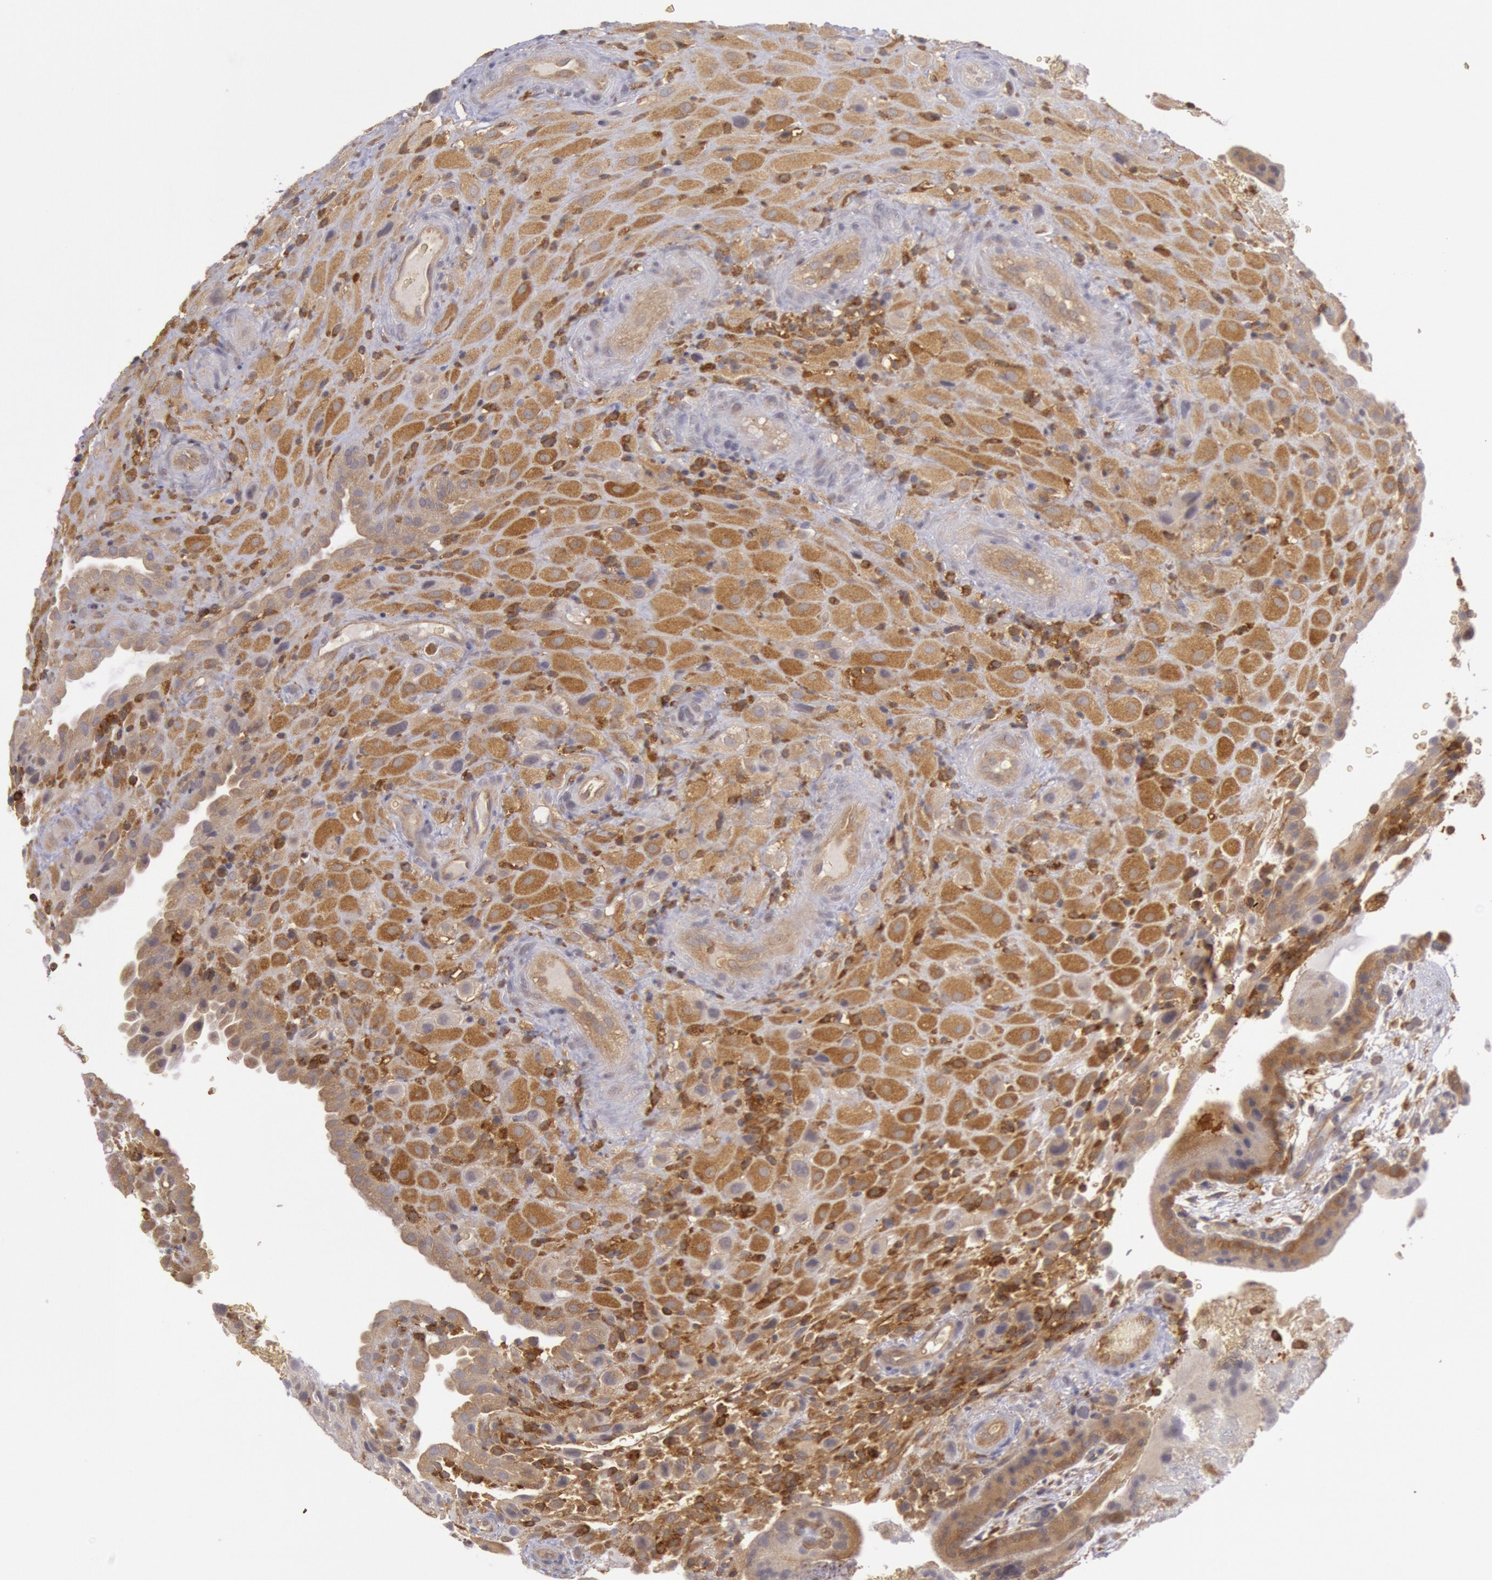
{"staining": {"intensity": "moderate", "quantity": ">75%", "location": "cytoplasmic/membranous"}, "tissue": "placenta", "cell_type": "Decidual cells", "image_type": "normal", "snomed": [{"axis": "morphology", "description": "Normal tissue, NOS"}, {"axis": "topography", "description": "Placenta"}], "caption": "IHC of benign placenta shows medium levels of moderate cytoplasmic/membranous positivity in approximately >75% of decidual cells. The staining was performed using DAB (3,3'-diaminobenzidine), with brown indicating positive protein expression. Nuclei are stained blue with hematoxylin.", "gene": "IKBKB", "patient": {"sex": "female", "age": 19}}